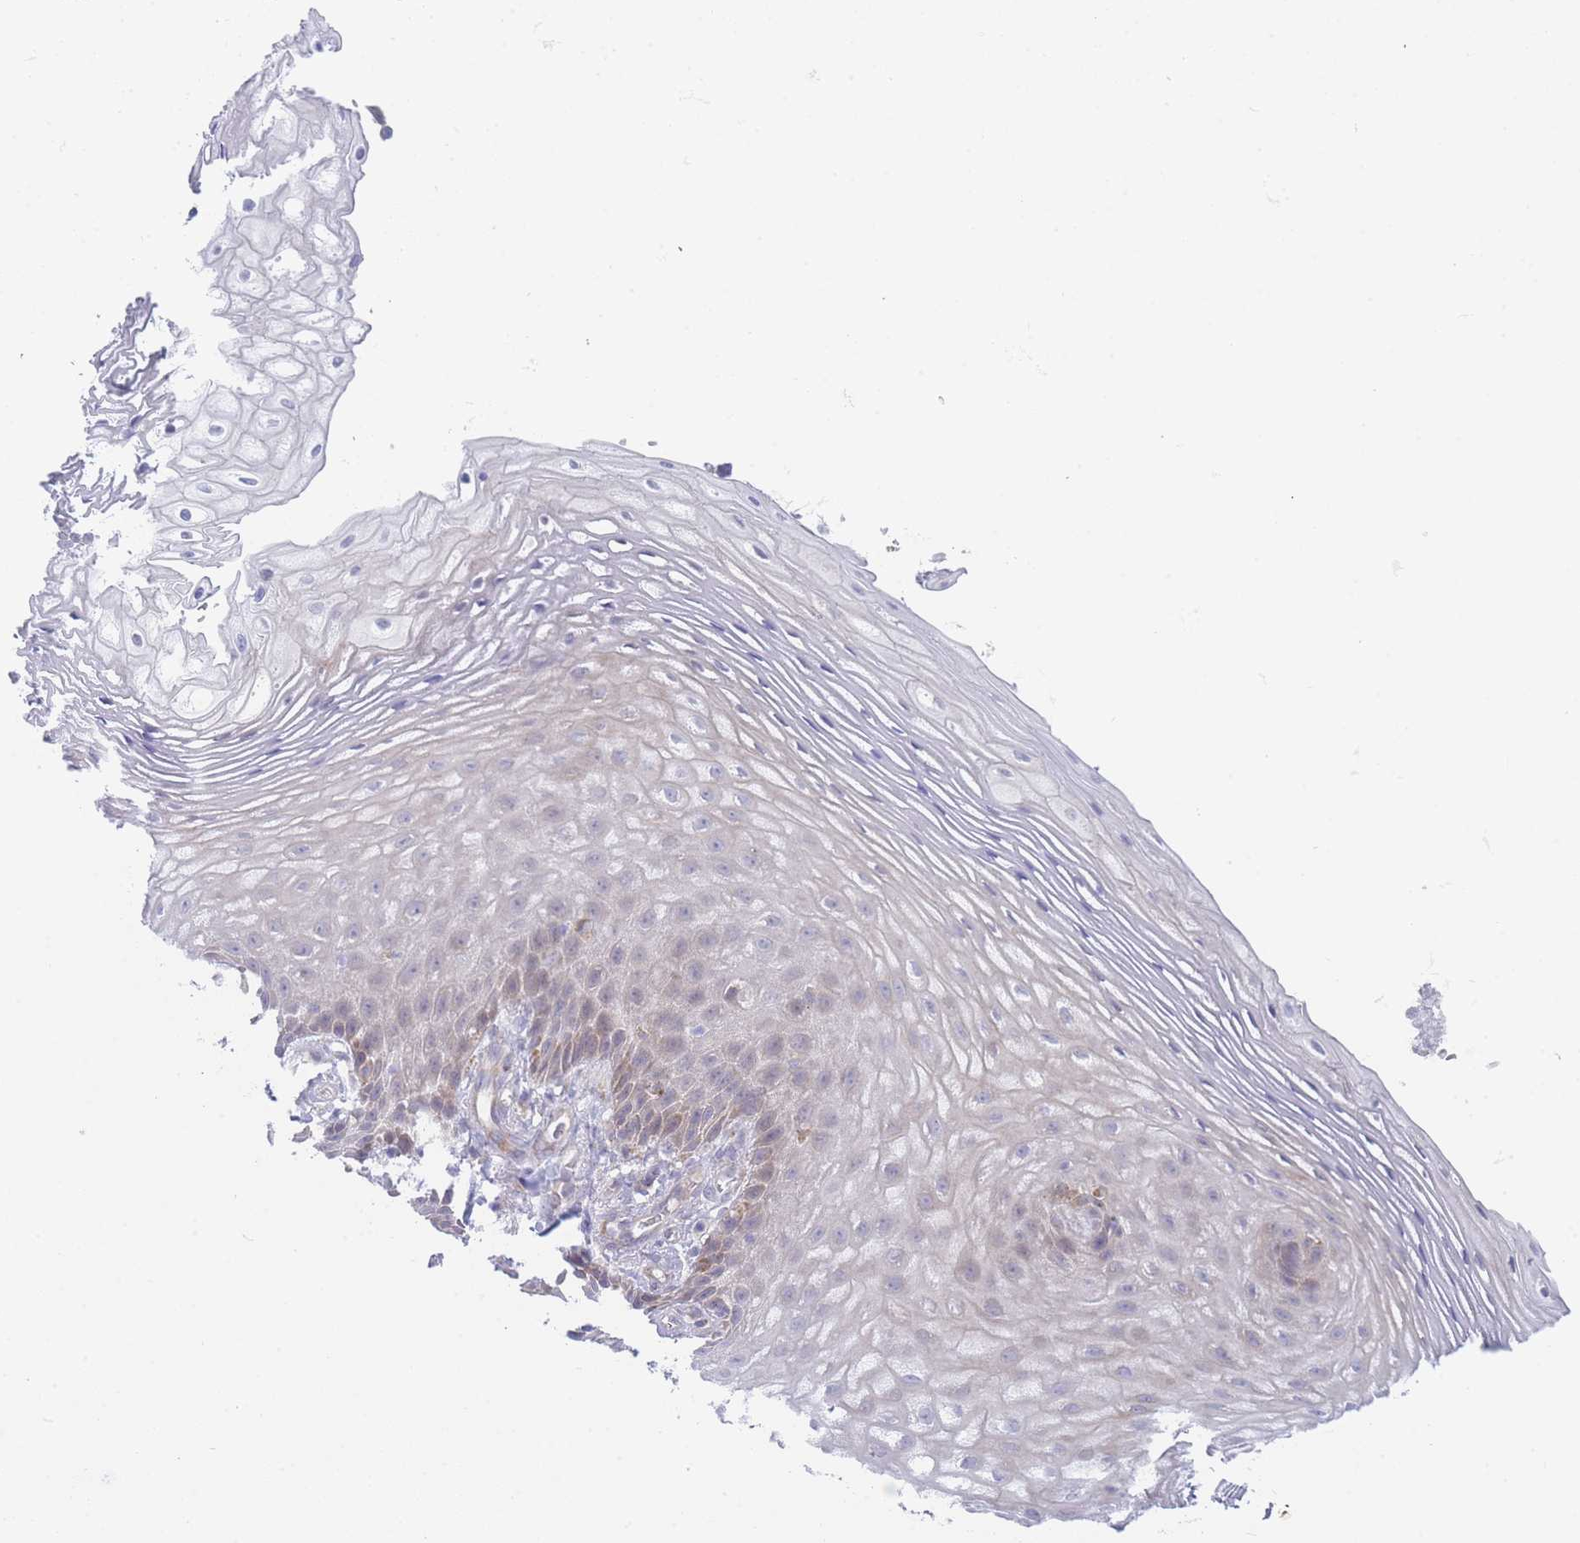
{"staining": {"intensity": "weak", "quantity": "<25%", "location": "cytoplasmic/membranous"}, "tissue": "vagina", "cell_type": "Squamous epithelial cells", "image_type": "normal", "snomed": [{"axis": "morphology", "description": "Normal tissue, NOS"}, {"axis": "topography", "description": "Vagina"}], "caption": "The immunohistochemistry (IHC) histopathology image has no significant expression in squamous epithelial cells of vagina. Brightfield microscopy of immunohistochemistry (IHC) stained with DAB (brown) and hematoxylin (blue), captured at high magnification.", "gene": "ZNF510", "patient": {"sex": "female", "age": 60}}